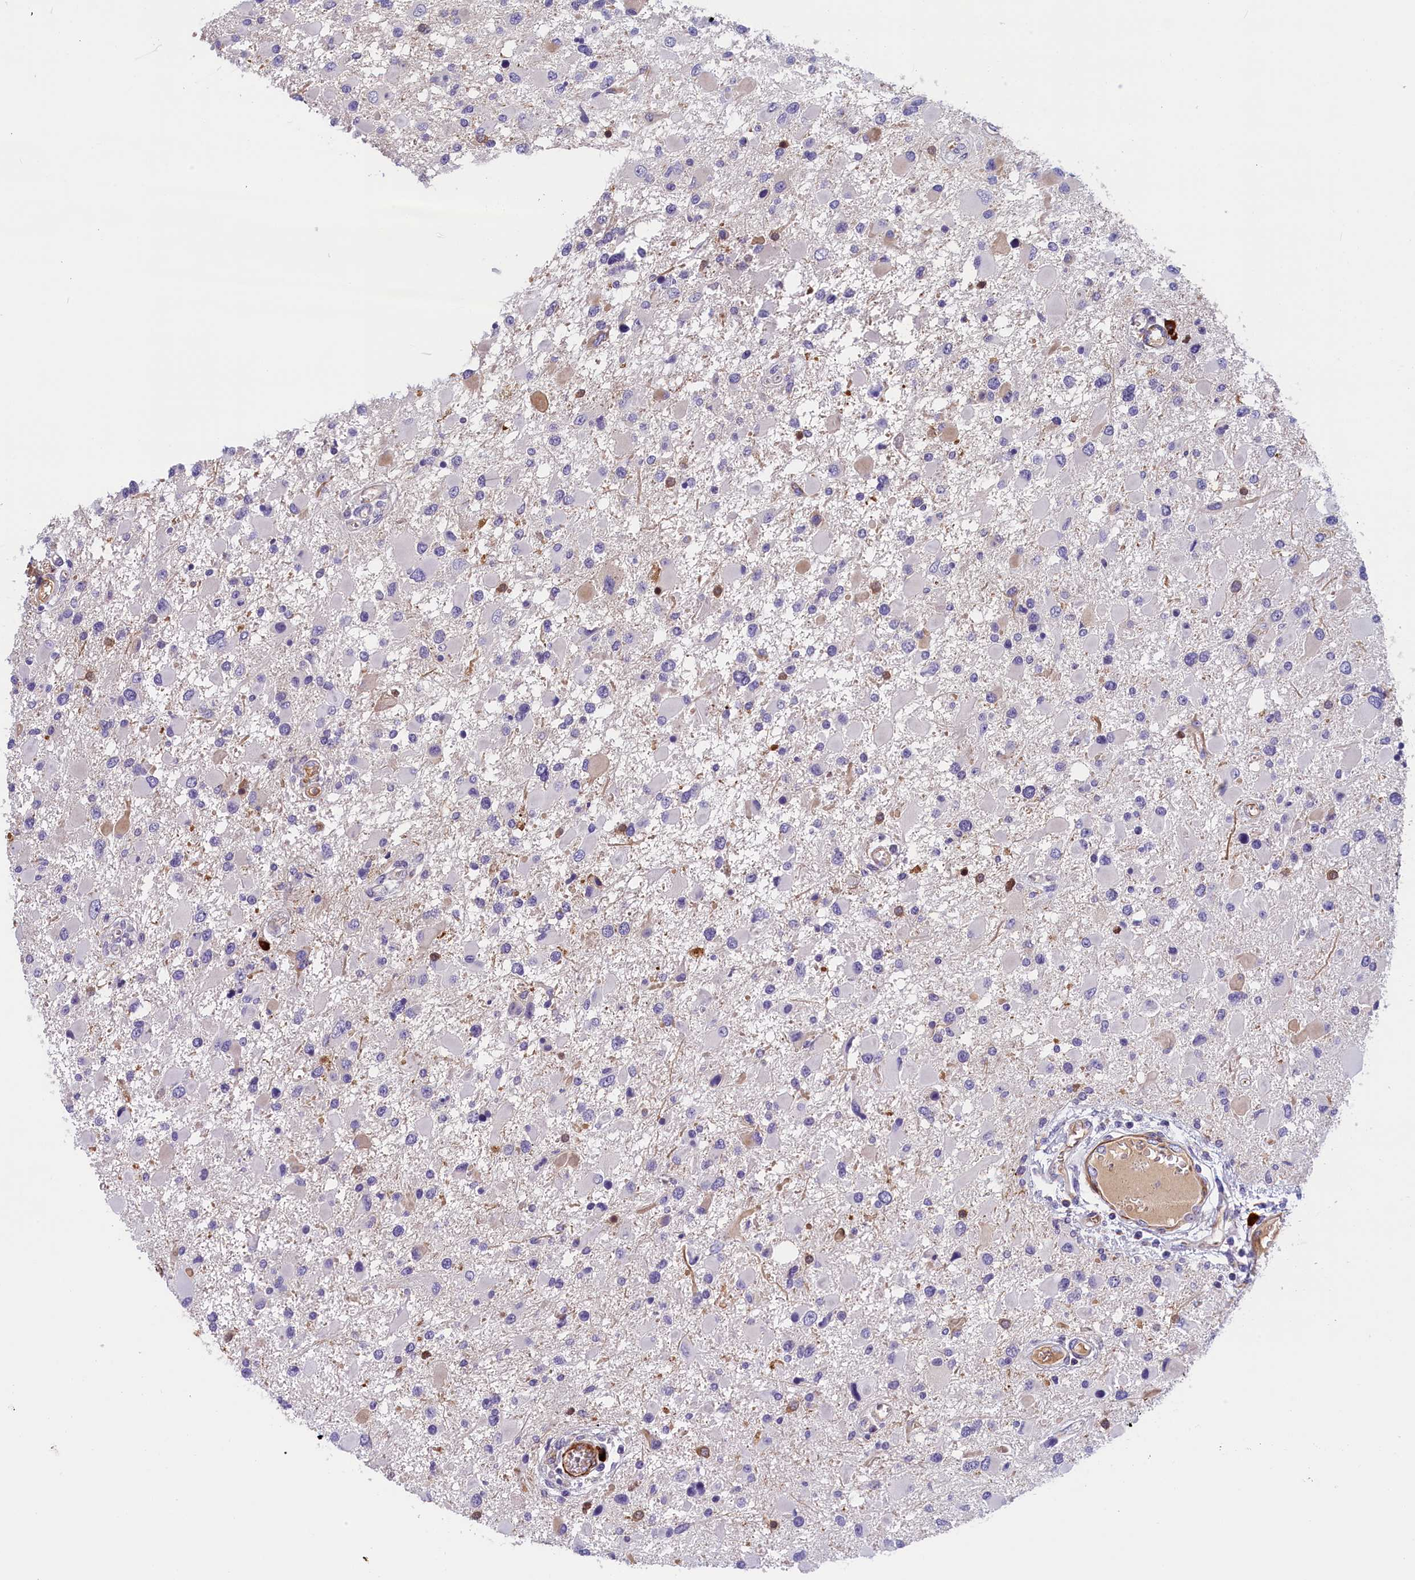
{"staining": {"intensity": "negative", "quantity": "none", "location": "none"}, "tissue": "glioma", "cell_type": "Tumor cells", "image_type": "cancer", "snomed": [{"axis": "morphology", "description": "Glioma, malignant, High grade"}, {"axis": "topography", "description": "Brain"}], "caption": "The immunohistochemistry histopathology image has no significant positivity in tumor cells of glioma tissue. The staining was performed using DAB to visualize the protein expression in brown, while the nuclei were stained in blue with hematoxylin (Magnification: 20x).", "gene": "BCL2L13", "patient": {"sex": "male", "age": 53}}